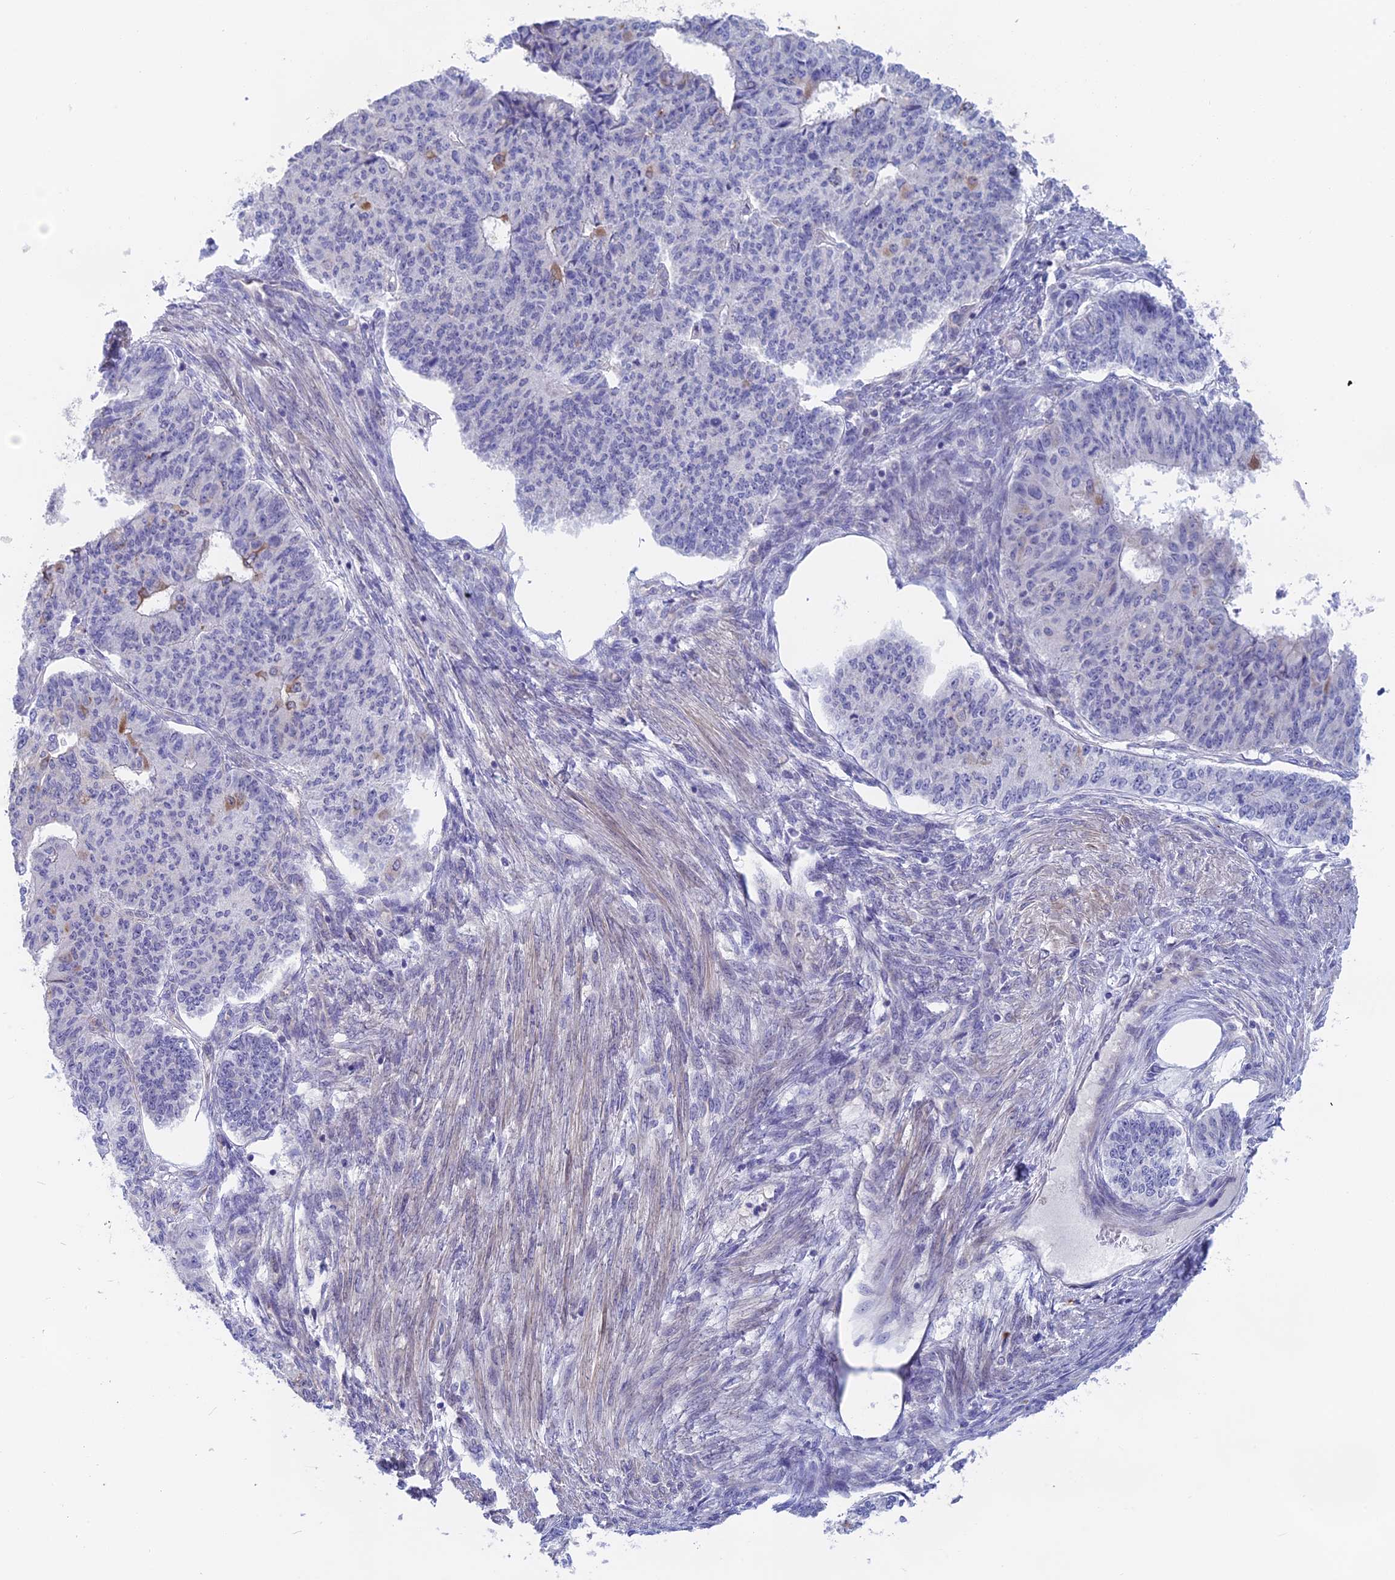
{"staining": {"intensity": "negative", "quantity": "none", "location": "none"}, "tissue": "endometrial cancer", "cell_type": "Tumor cells", "image_type": "cancer", "snomed": [{"axis": "morphology", "description": "Adenocarcinoma, NOS"}, {"axis": "topography", "description": "Endometrium"}], "caption": "Histopathology image shows no significant protein staining in tumor cells of endometrial cancer (adenocarcinoma).", "gene": "GLB1L", "patient": {"sex": "female", "age": 32}}